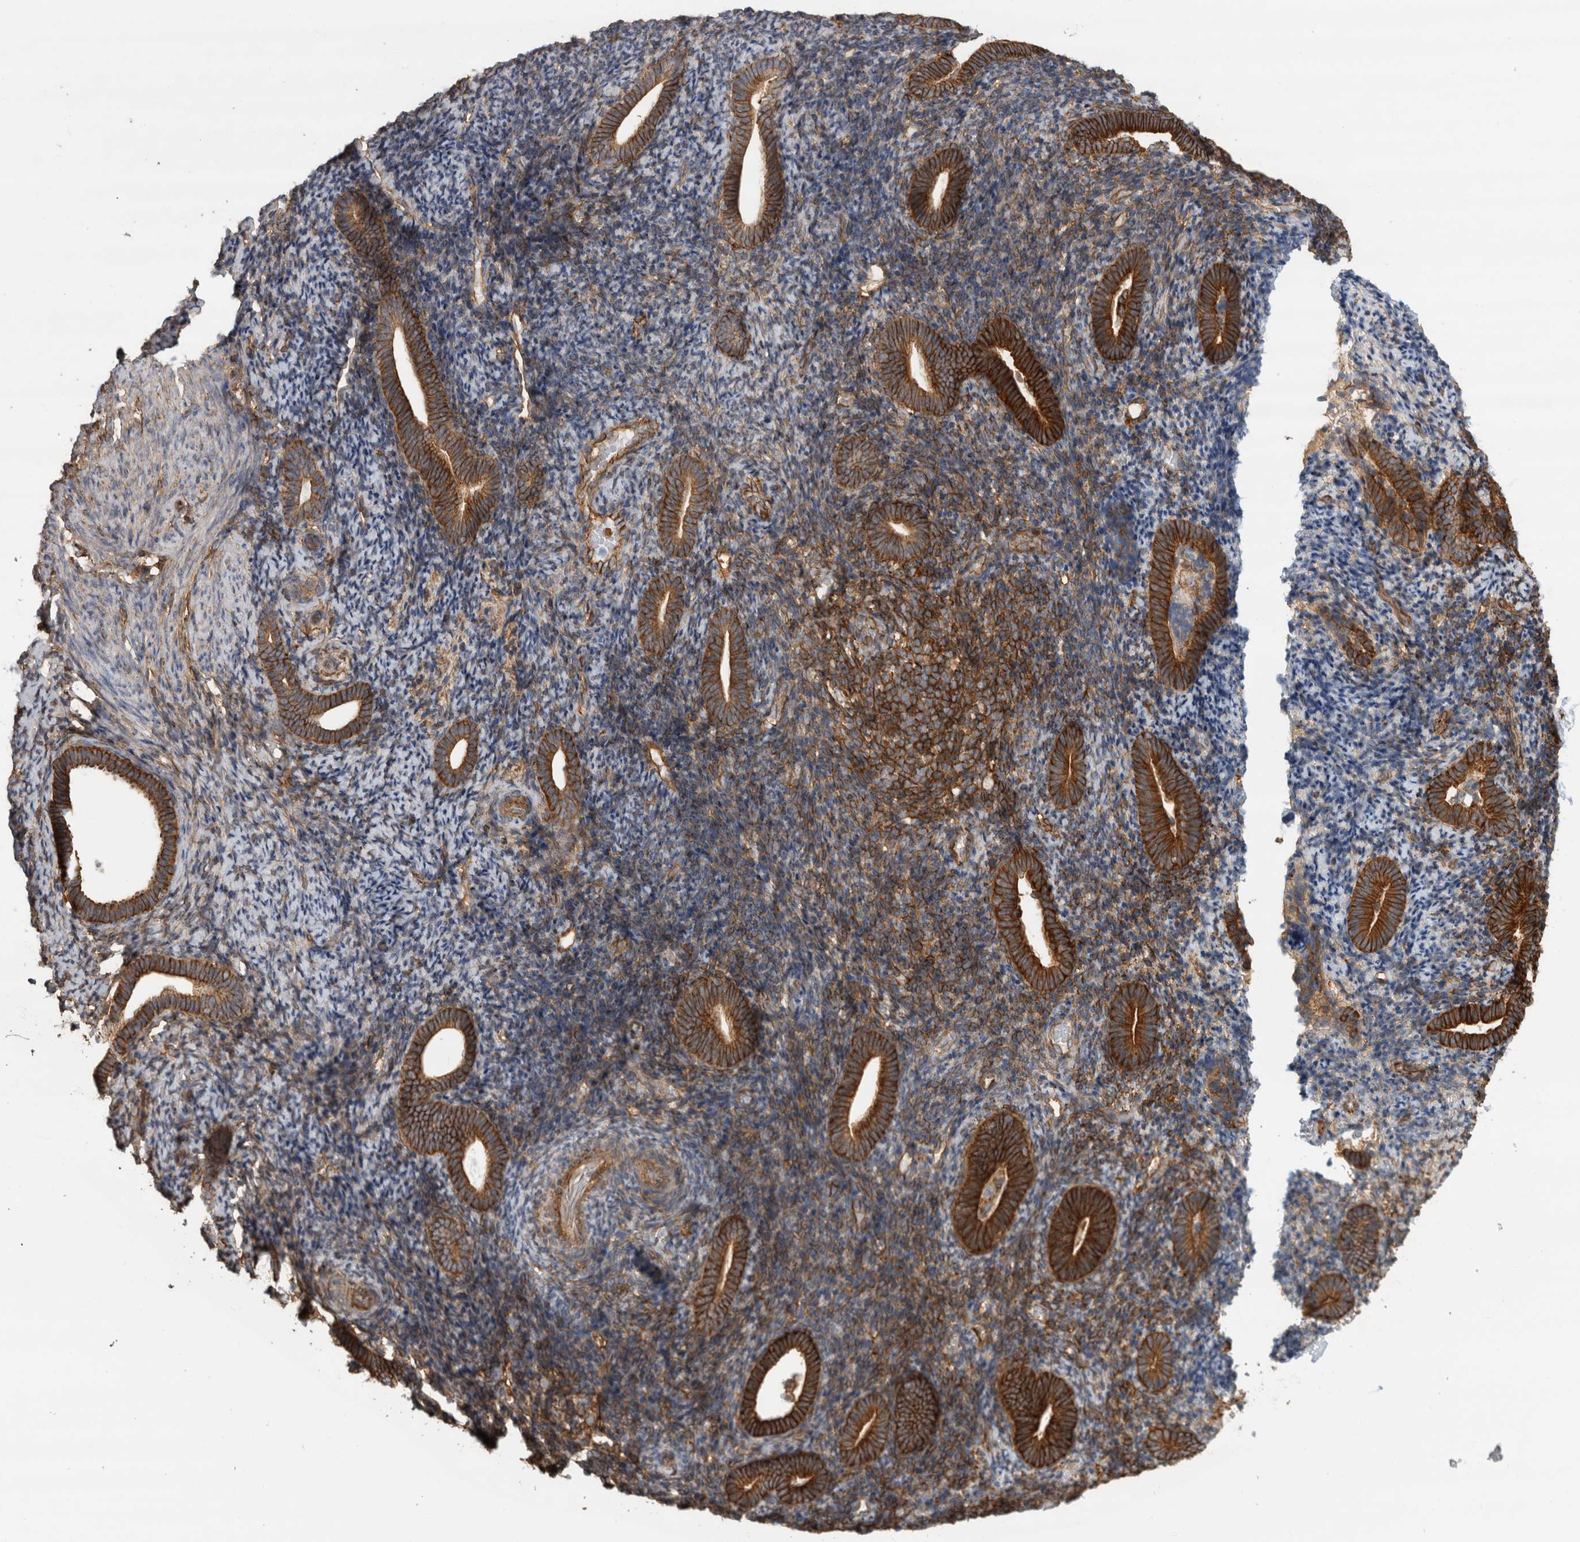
{"staining": {"intensity": "strong", "quantity": "25%-75%", "location": "cytoplasmic/membranous"}, "tissue": "endometrium", "cell_type": "Cells in endometrial stroma", "image_type": "normal", "snomed": [{"axis": "morphology", "description": "Normal tissue, NOS"}, {"axis": "topography", "description": "Endometrium"}], "caption": "DAB immunohistochemical staining of benign endometrium demonstrates strong cytoplasmic/membranous protein expression in approximately 25%-75% of cells in endometrial stroma.", "gene": "AHNAK", "patient": {"sex": "female", "age": 51}}